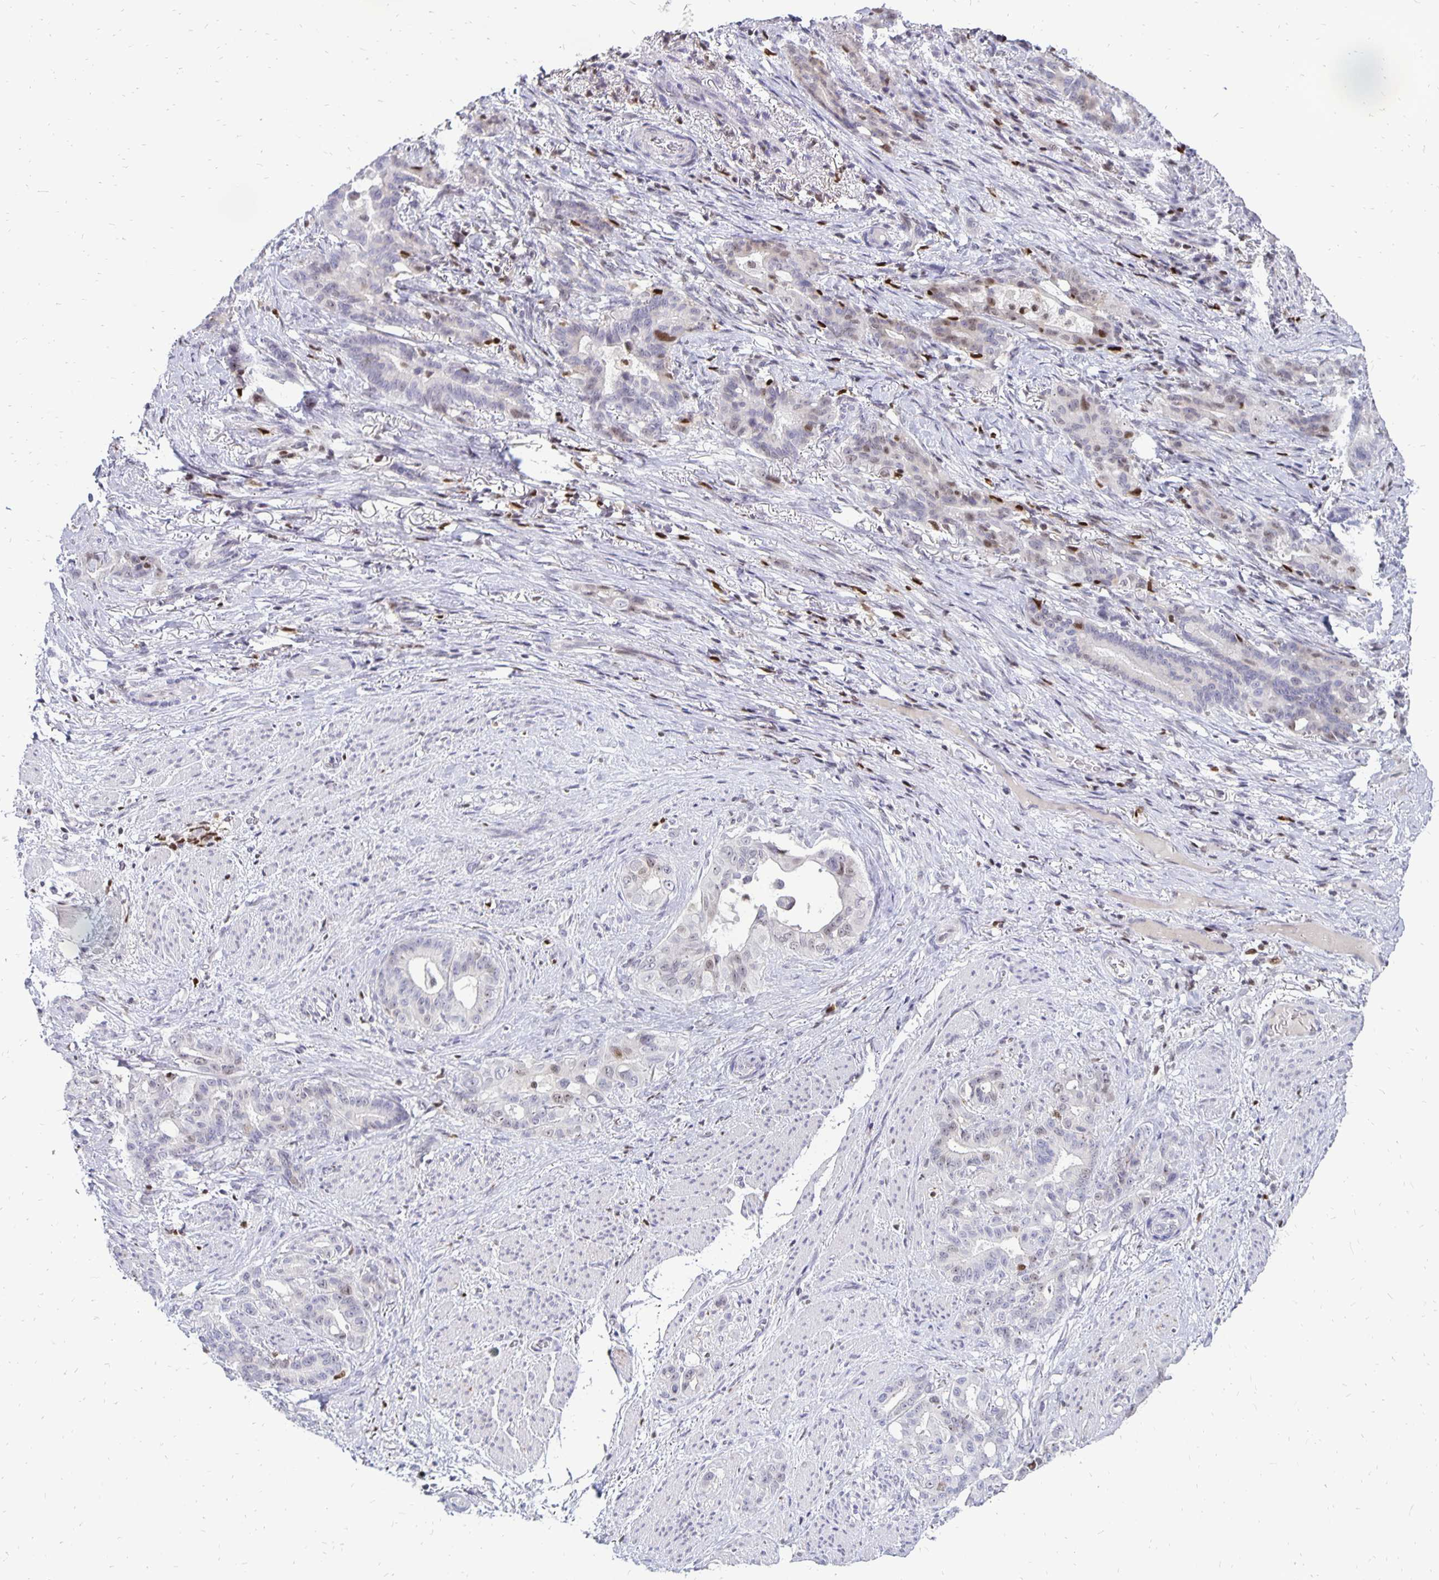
{"staining": {"intensity": "moderate", "quantity": "<25%", "location": "nuclear"}, "tissue": "stomach cancer", "cell_type": "Tumor cells", "image_type": "cancer", "snomed": [{"axis": "morphology", "description": "Normal tissue, NOS"}, {"axis": "morphology", "description": "Adenocarcinoma, NOS"}, {"axis": "topography", "description": "Esophagus"}, {"axis": "topography", "description": "Stomach, upper"}], "caption": "Stomach cancer stained for a protein reveals moderate nuclear positivity in tumor cells.", "gene": "DCK", "patient": {"sex": "male", "age": 62}}